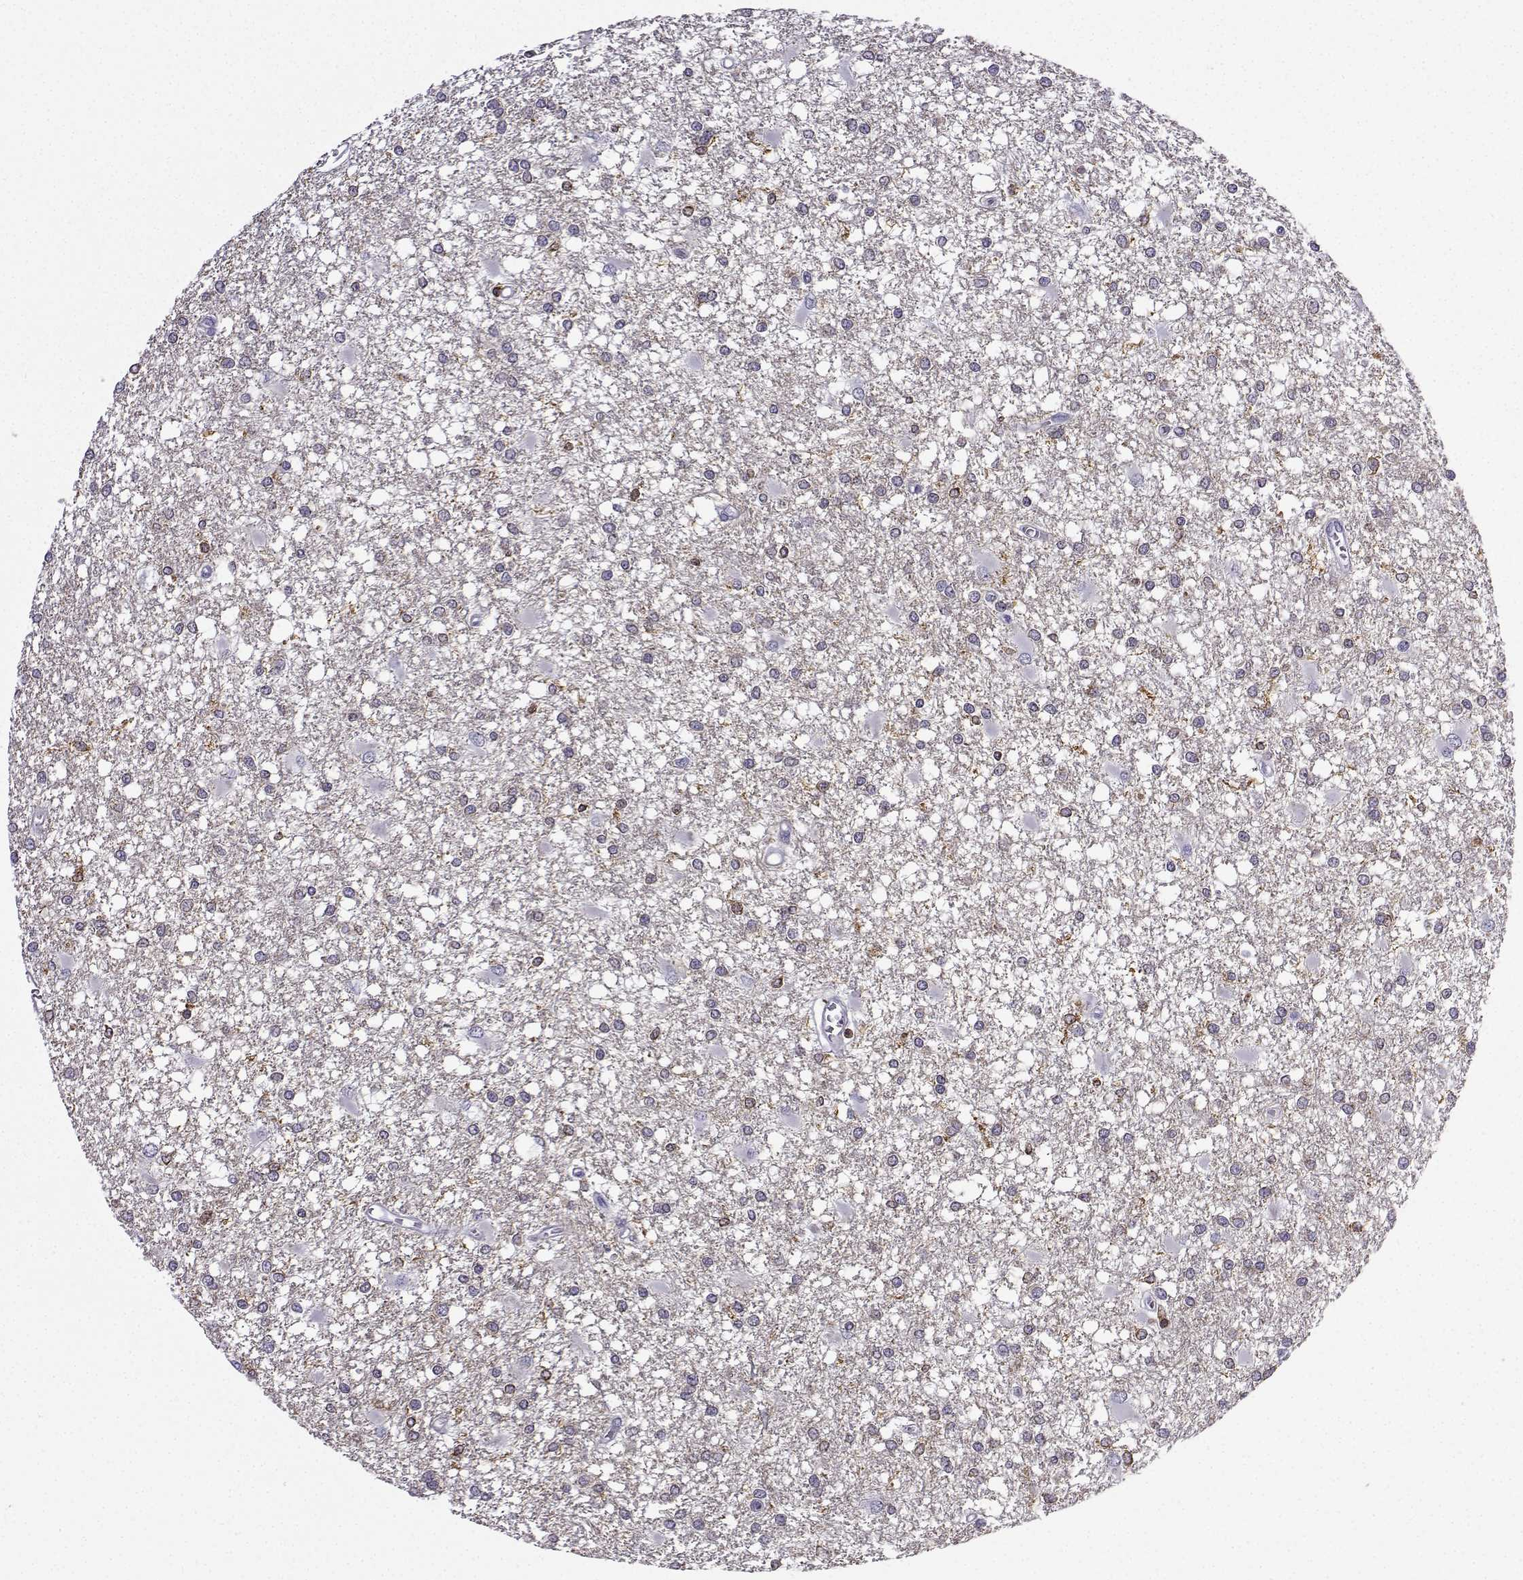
{"staining": {"intensity": "negative", "quantity": "none", "location": "none"}, "tissue": "glioma", "cell_type": "Tumor cells", "image_type": "cancer", "snomed": [{"axis": "morphology", "description": "Glioma, malignant, High grade"}, {"axis": "topography", "description": "Cerebral cortex"}], "caption": "Tumor cells show no significant staining in malignant high-grade glioma.", "gene": "DOCK10", "patient": {"sex": "male", "age": 79}}